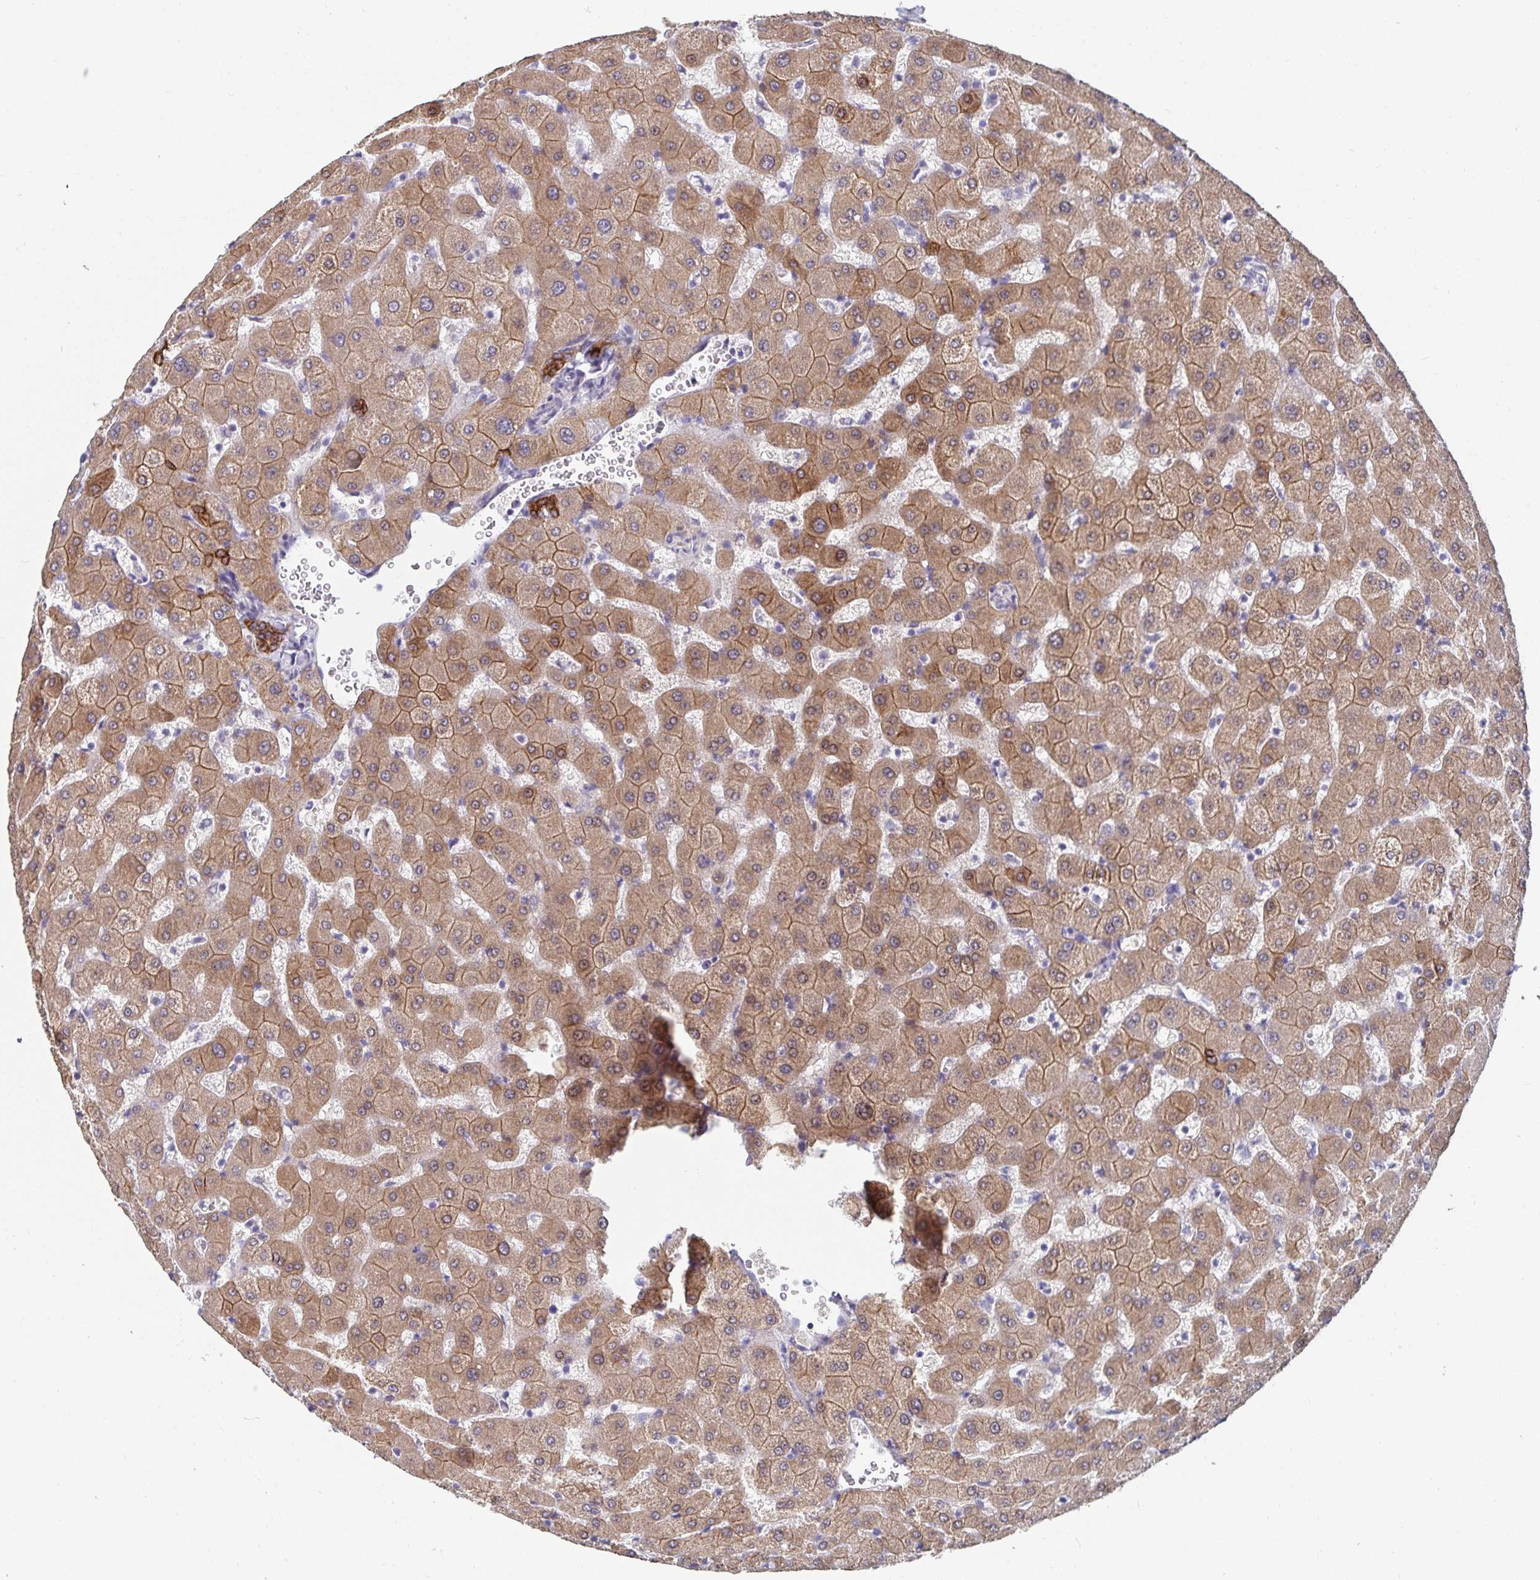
{"staining": {"intensity": "strong", "quantity": "25%-75%", "location": "cytoplasmic/membranous"}, "tissue": "liver", "cell_type": "Cholangiocytes", "image_type": "normal", "snomed": [{"axis": "morphology", "description": "Normal tissue, NOS"}, {"axis": "topography", "description": "Liver"}], "caption": "Cholangiocytes exhibit strong cytoplasmic/membranous staining in approximately 25%-75% of cells in unremarkable liver.", "gene": "ZIK1", "patient": {"sex": "female", "age": 63}}